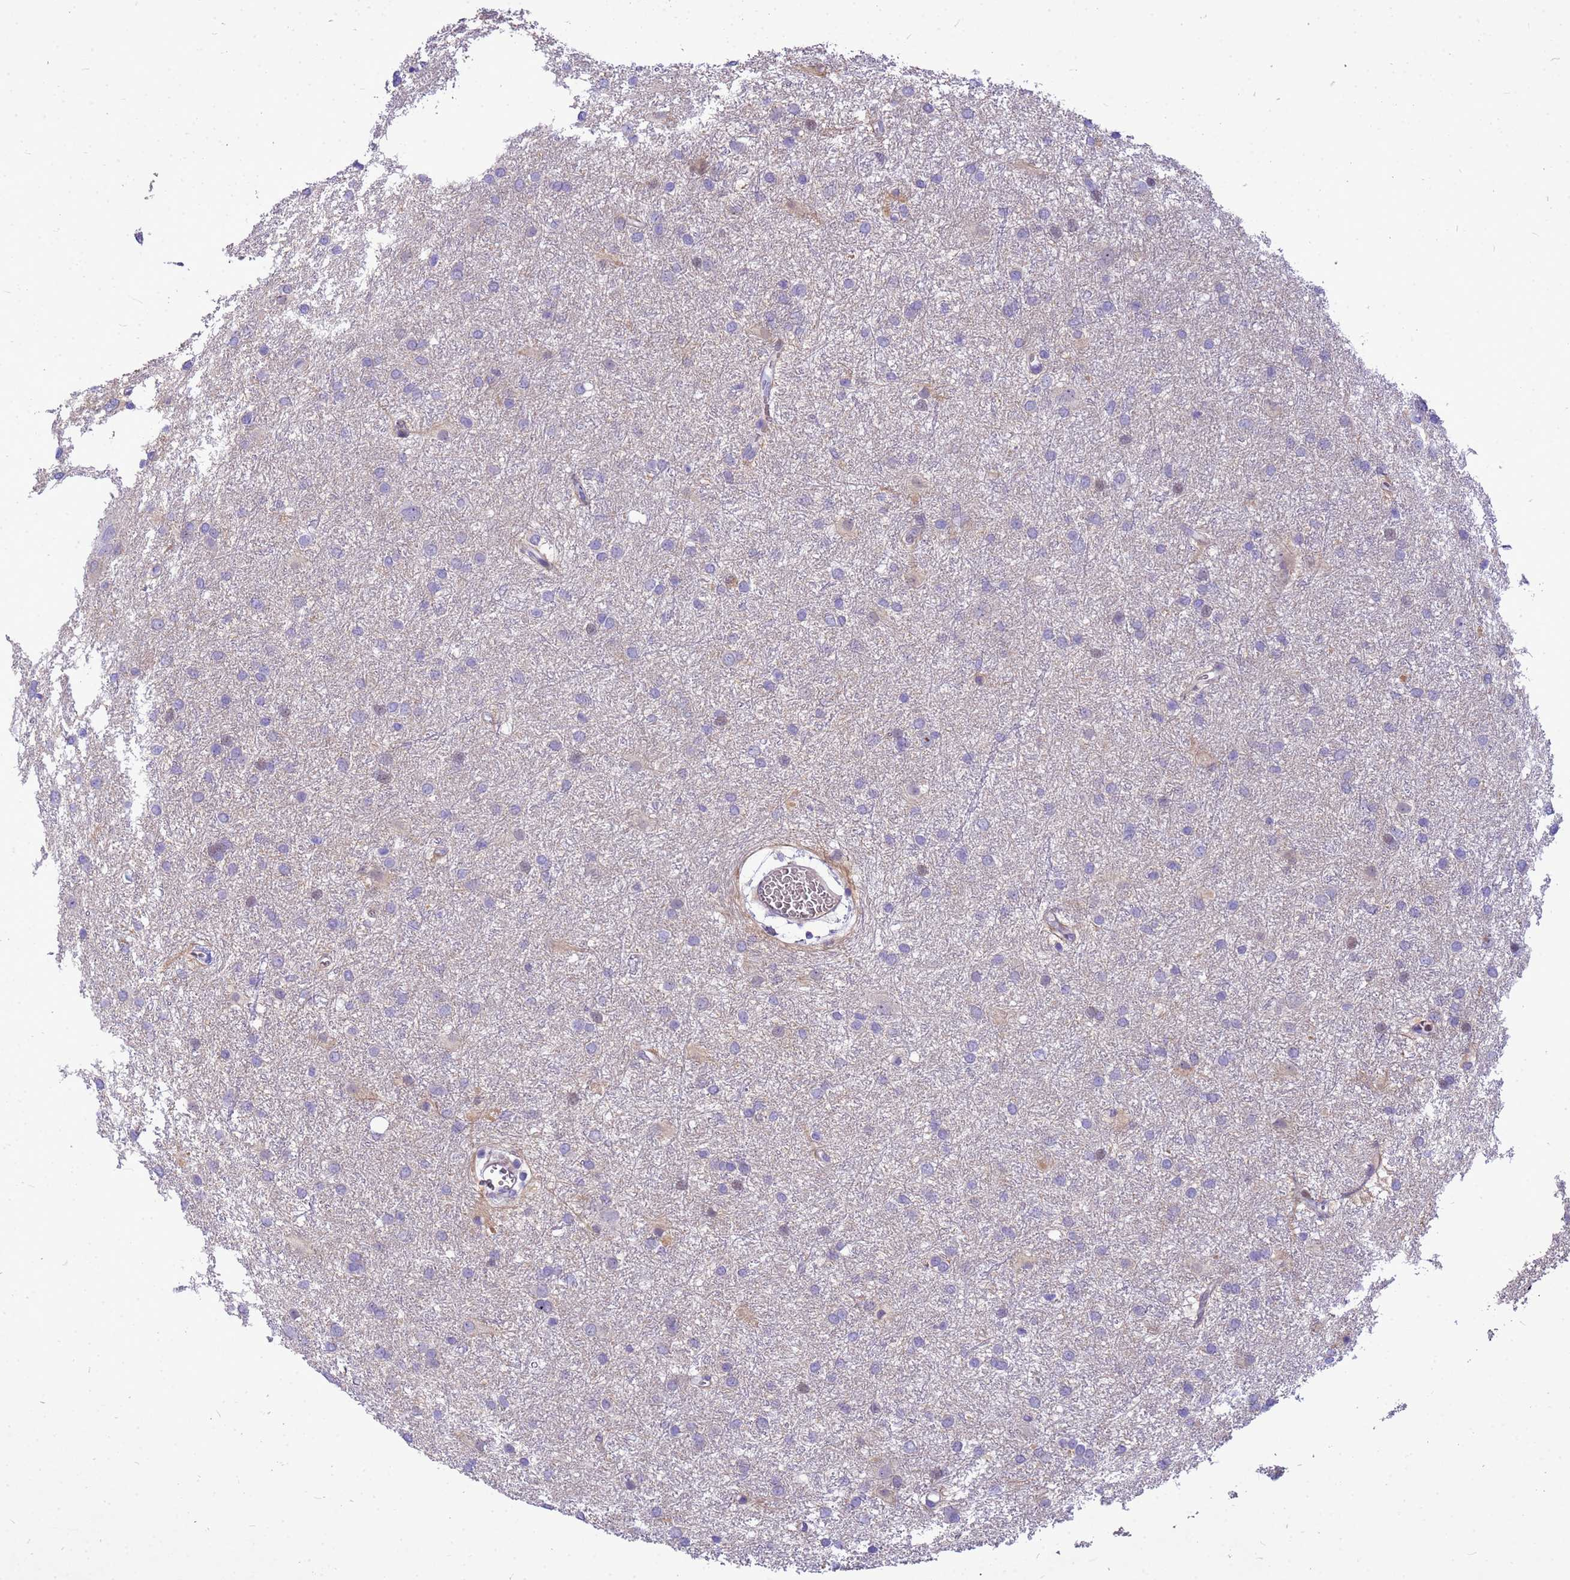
{"staining": {"intensity": "negative", "quantity": "none", "location": "none"}, "tissue": "glioma", "cell_type": "Tumor cells", "image_type": "cancer", "snomed": [{"axis": "morphology", "description": "Glioma, malignant, High grade"}, {"axis": "topography", "description": "Brain"}], "caption": "High power microscopy histopathology image of an IHC micrograph of glioma, revealing no significant positivity in tumor cells. (Immunohistochemistry, brightfield microscopy, high magnification).", "gene": "ADAMTS7", "patient": {"sex": "female", "age": 50}}